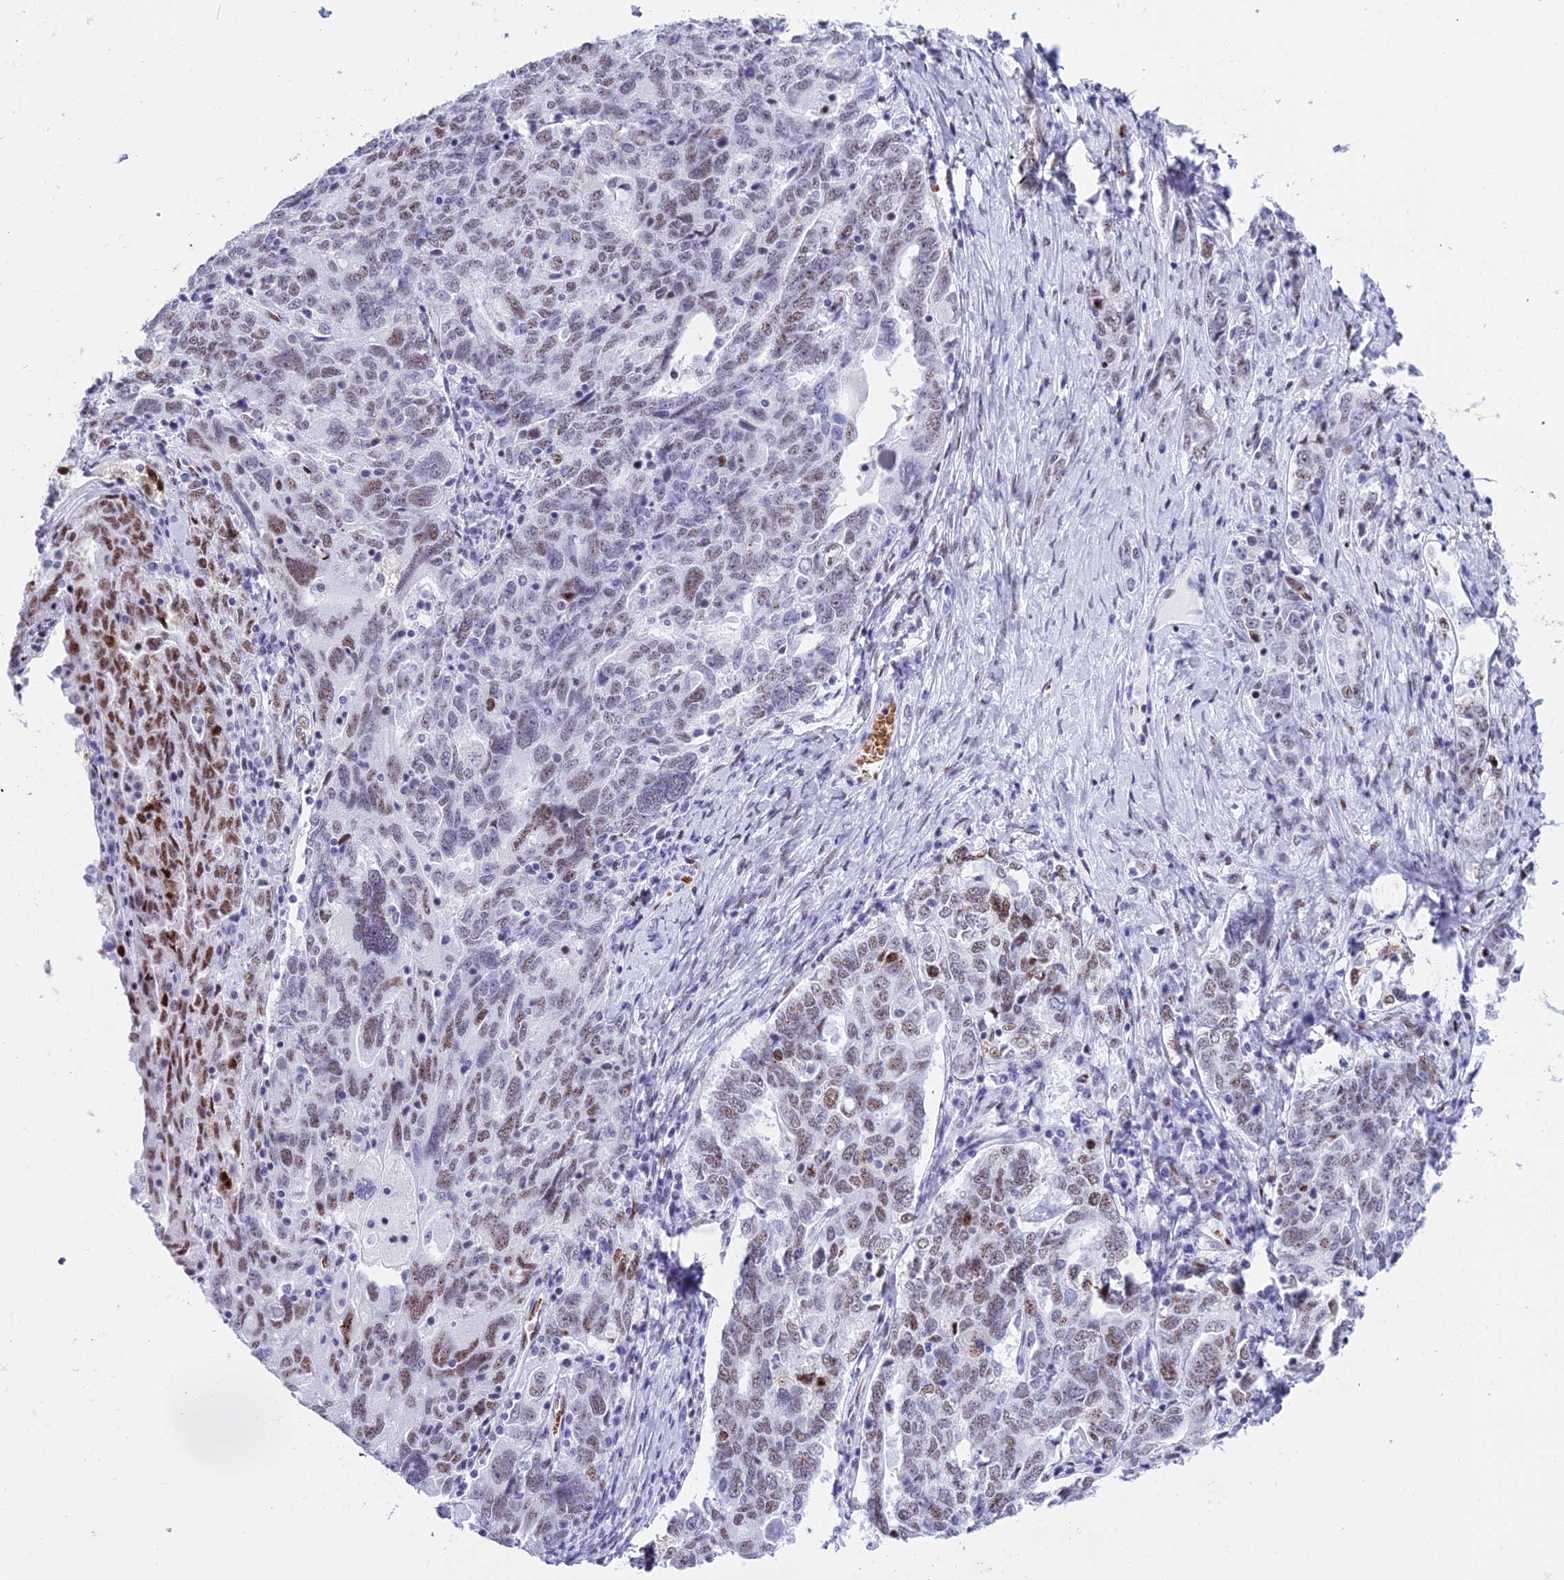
{"staining": {"intensity": "moderate", "quantity": "25%-75%", "location": "nuclear"}, "tissue": "ovarian cancer", "cell_type": "Tumor cells", "image_type": "cancer", "snomed": [{"axis": "morphology", "description": "Carcinoma, endometroid"}, {"axis": "topography", "description": "Ovary"}], "caption": "This is an image of immunohistochemistry staining of ovarian cancer, which shows moderate staining in the nuclear of tumor cells.", "gene": "RNPS1", "patient": {"sex": "female", "age": 62}}